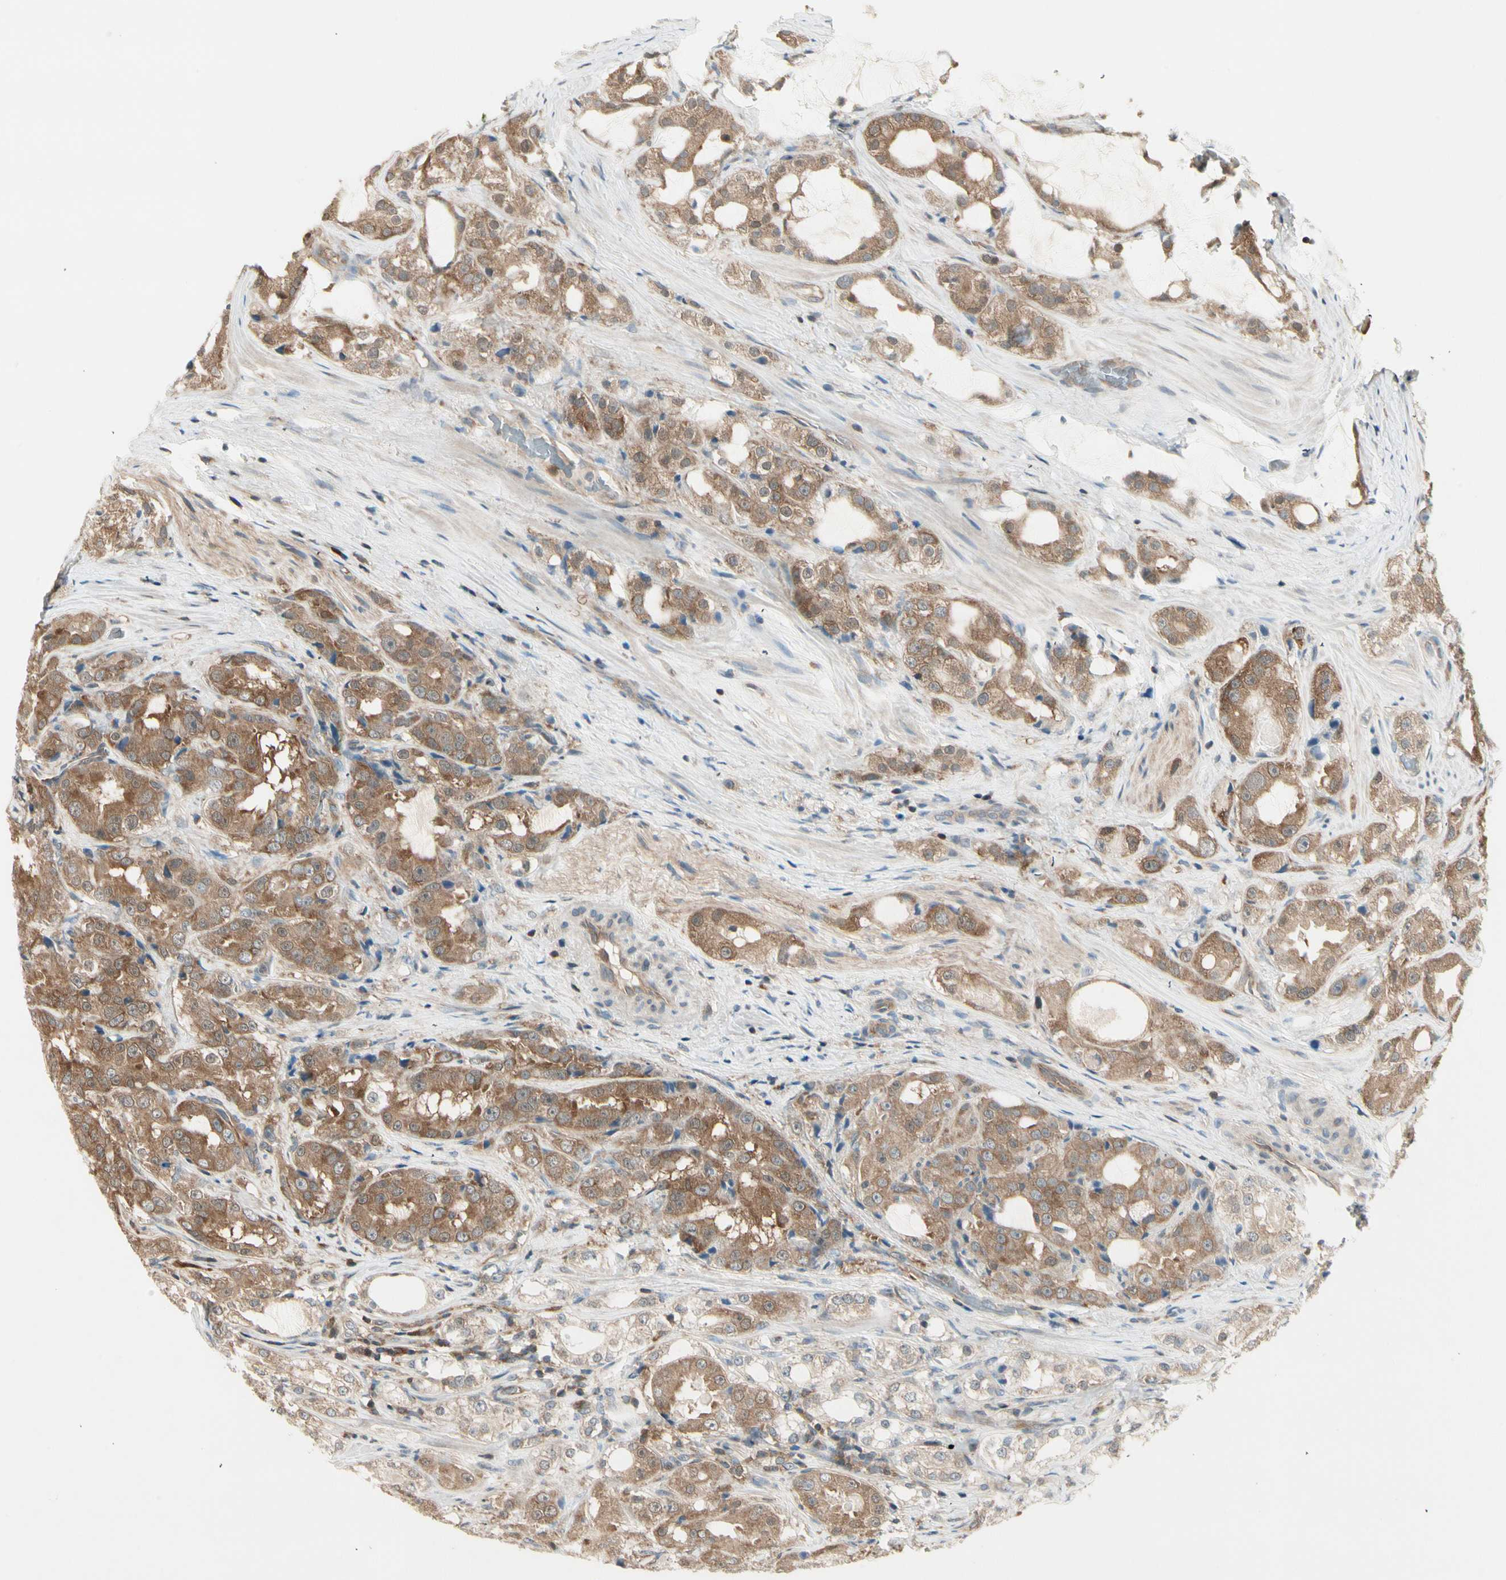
{"staining": {"intensity": "moderate", "quantity": ">75%", "location": "cytoplasmic/membranous"}, "tissue": "prostate cancer", "cell_type": "Tumor cells", "image_type": "cancer", "snomed": [{"axis": "morphology", "description": "Adenocarcinoma, High grade"}, {"axis": "topography", "description": "Prostate"}], "caption": "Moderate cytoplasmic/membranous positivity for a protein is present in approximately >75% of tumor cells of prostate cancer (high-grade adenocarcinoma) using immunohistochemistry (IHC).", "gene": "OXSR1", "patient": {"sex": "male", "age": 73}}